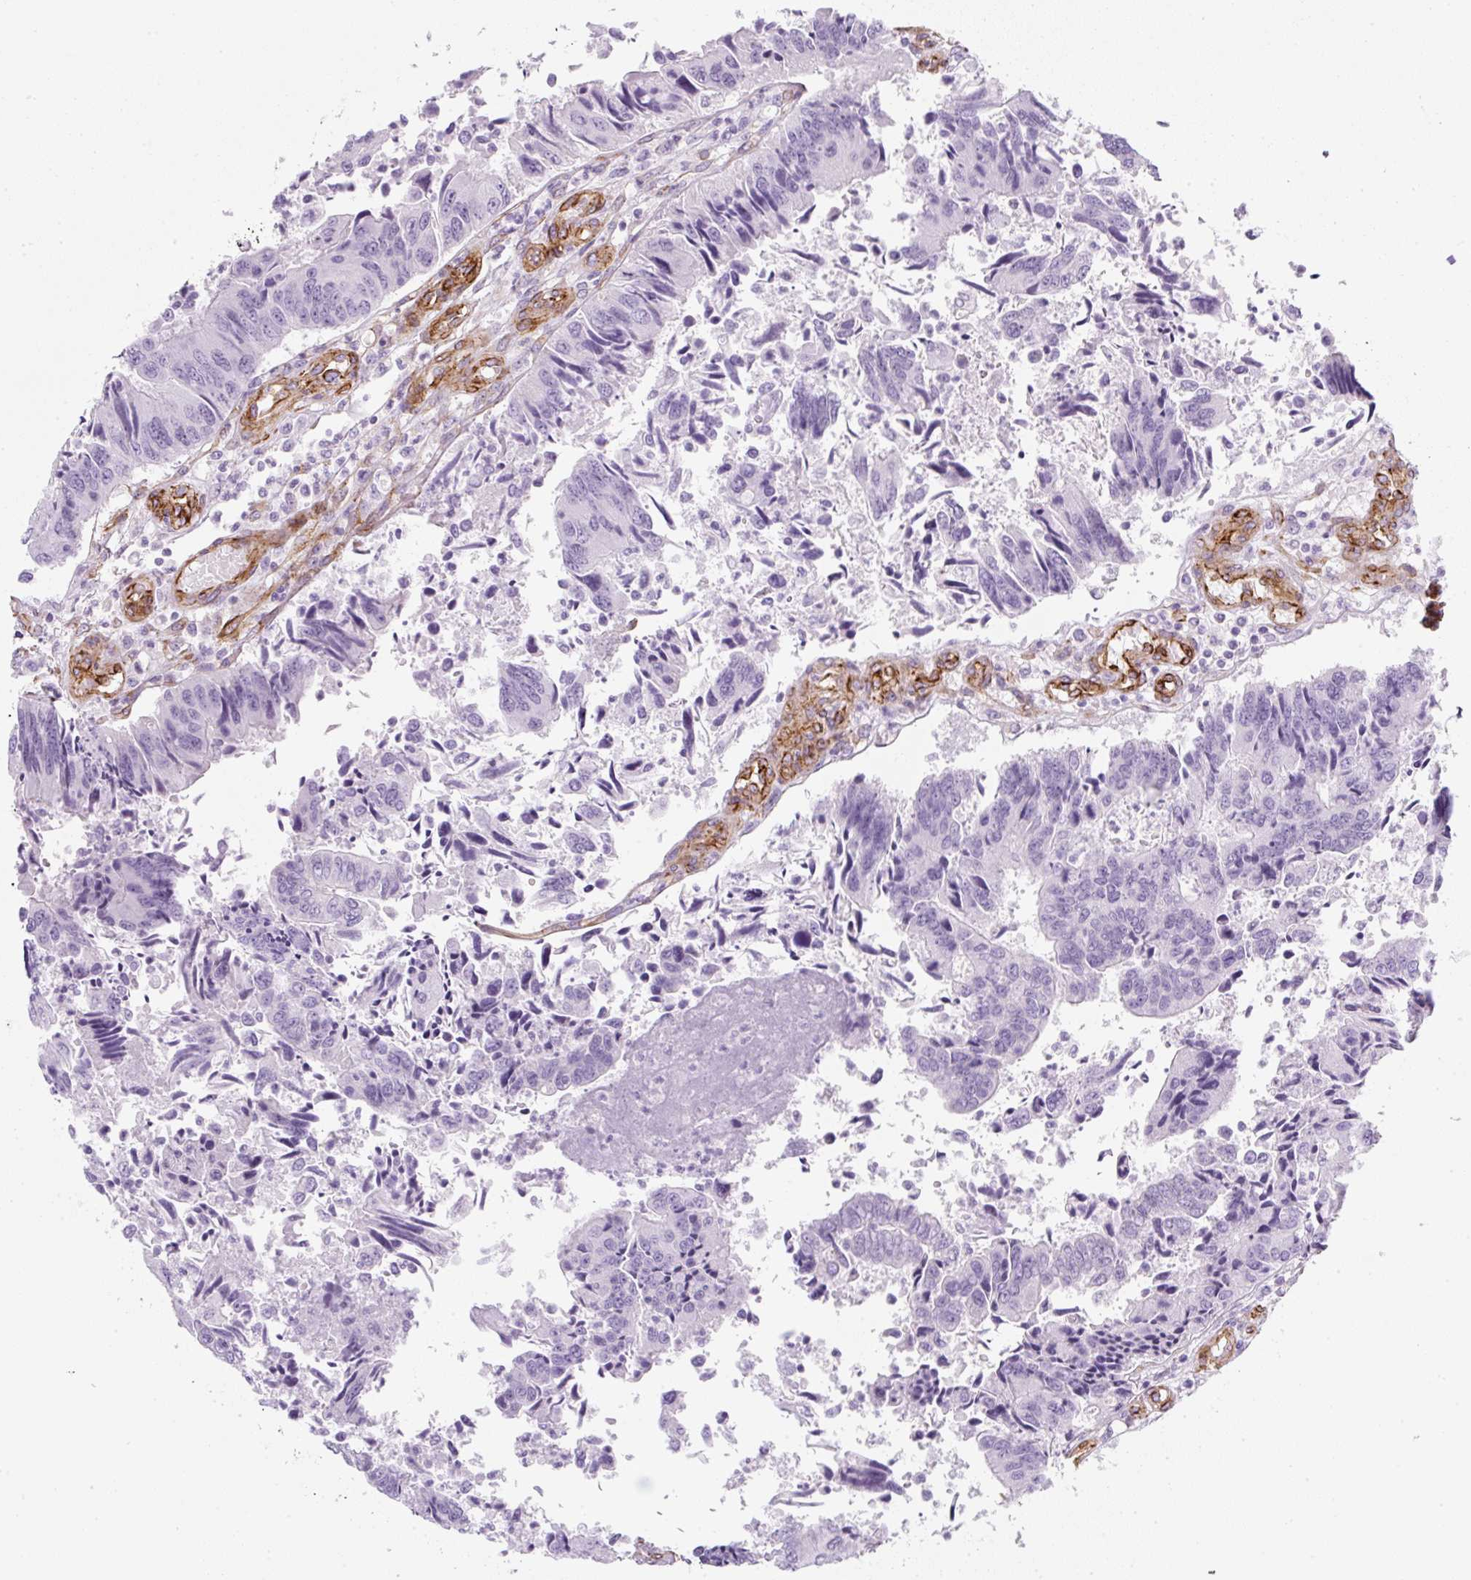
{"staining": {"intensity": "negative", "quantity": "none", "location": "none"}, "tissue": "colorectal cancer", "cell_type": "Tumor cells", "image_type": "cancer", "snomed": [{"axis": "morphology", "description": "Adenocarcinoma, NOS"}, {"axis": "topography", "description": "Colon"}], "caption": "DAB immunohistochemical staining of colorectal cancer (adenocarcinoma) shows no significant positivity in tumor cells.", "gene": "CAVIN3", "patient": {"sex": "female", "age": 67}}